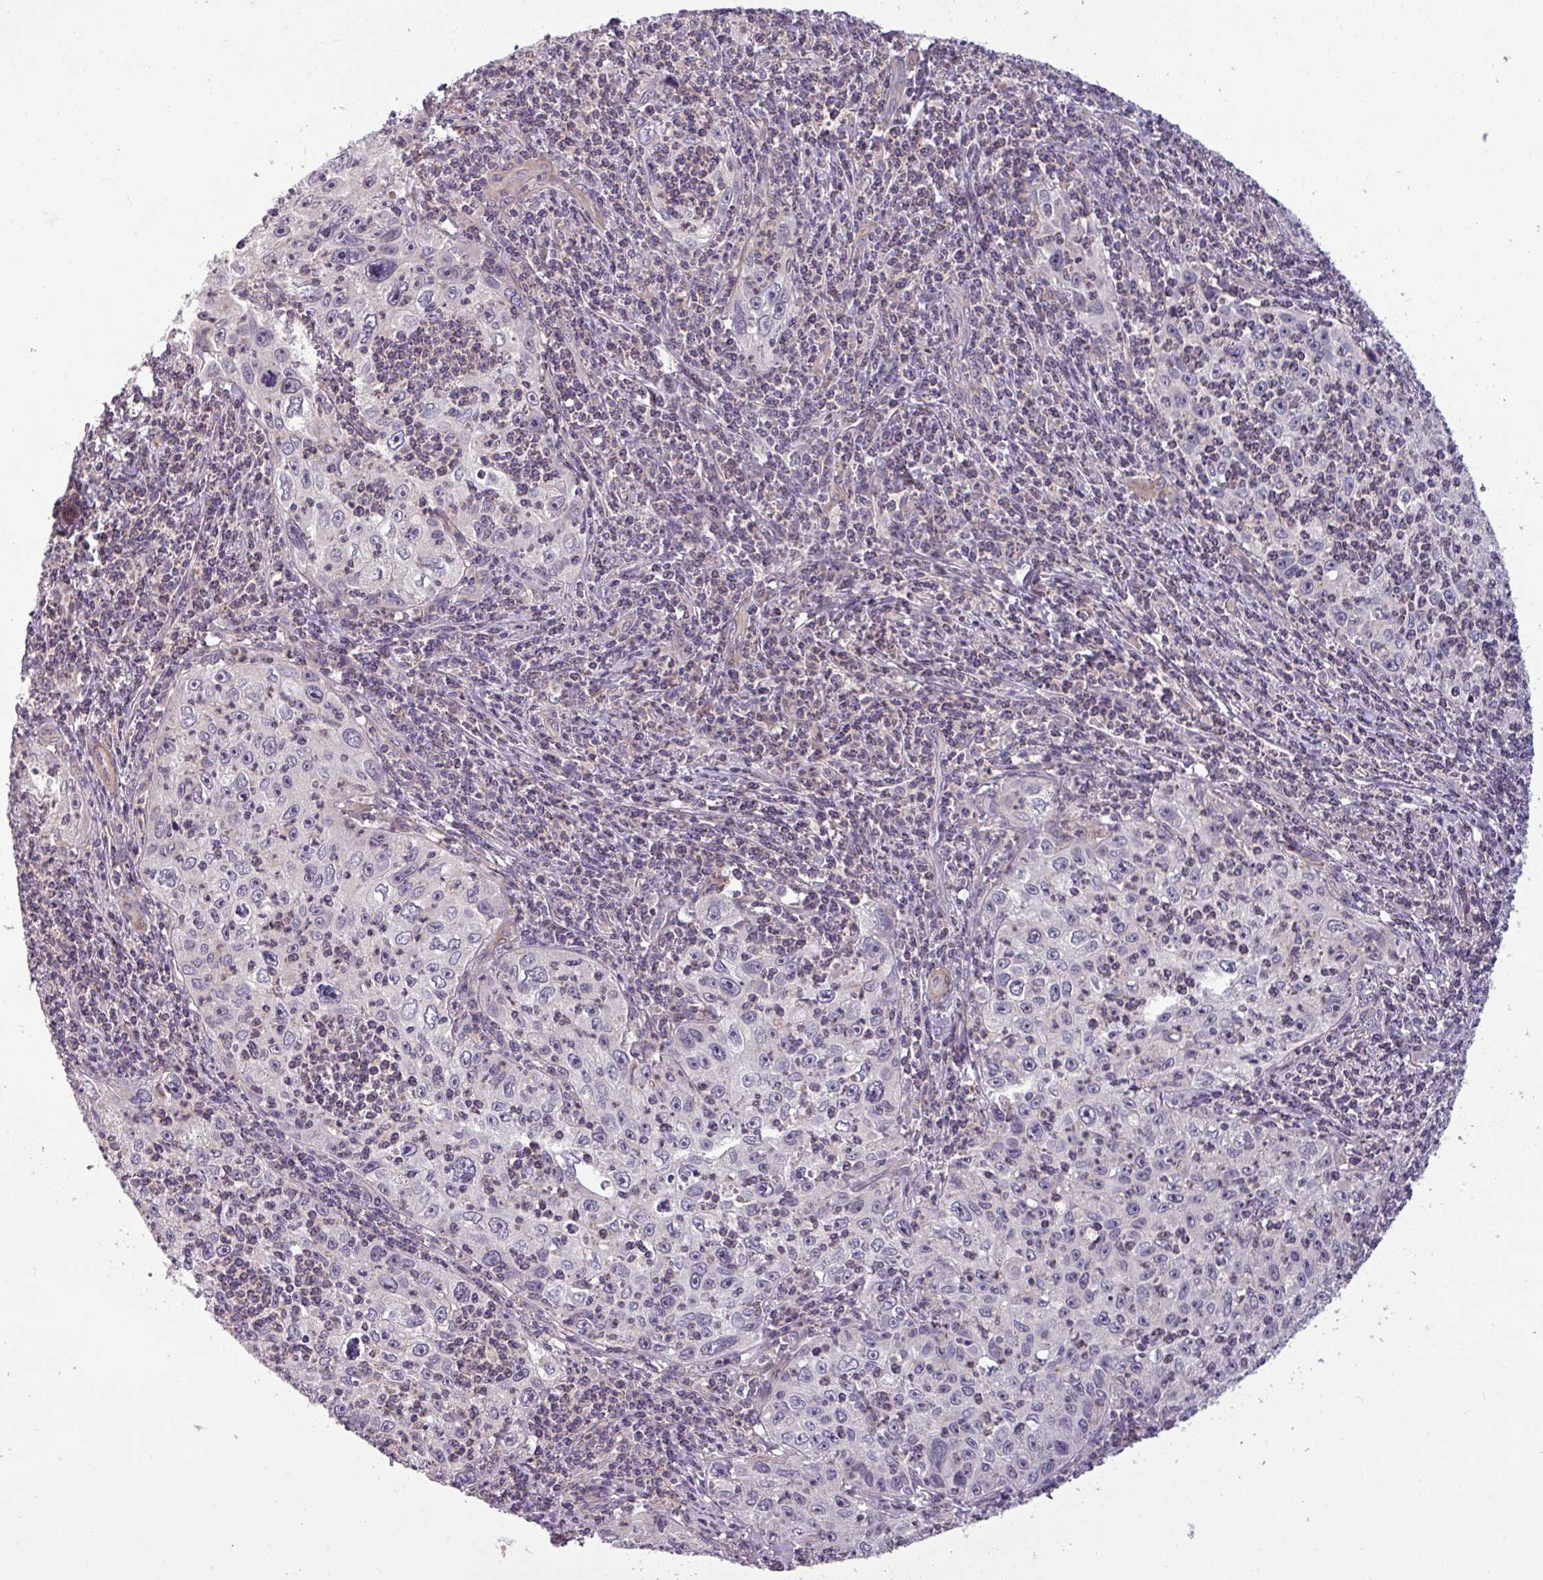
{"staining": {"intensity": "negative", "quantity": "none", "location": "none"}, "tissue": "cervical cancer", "cell_type": "Tumor cells", "image_type": "cancer", "snomed": [{"axis": "morphology", "description": "Squamous cell carcinoma, NOS"}, {"axis": "topography", "description": "Cervix"}], "caption": "Immunohistochemical staining of human squamous cell carcinoma (cervical) shows no significant positivity in tumor cells.", "gene": "ZNF35", "patient": {"sex": "female", "age": 30}}